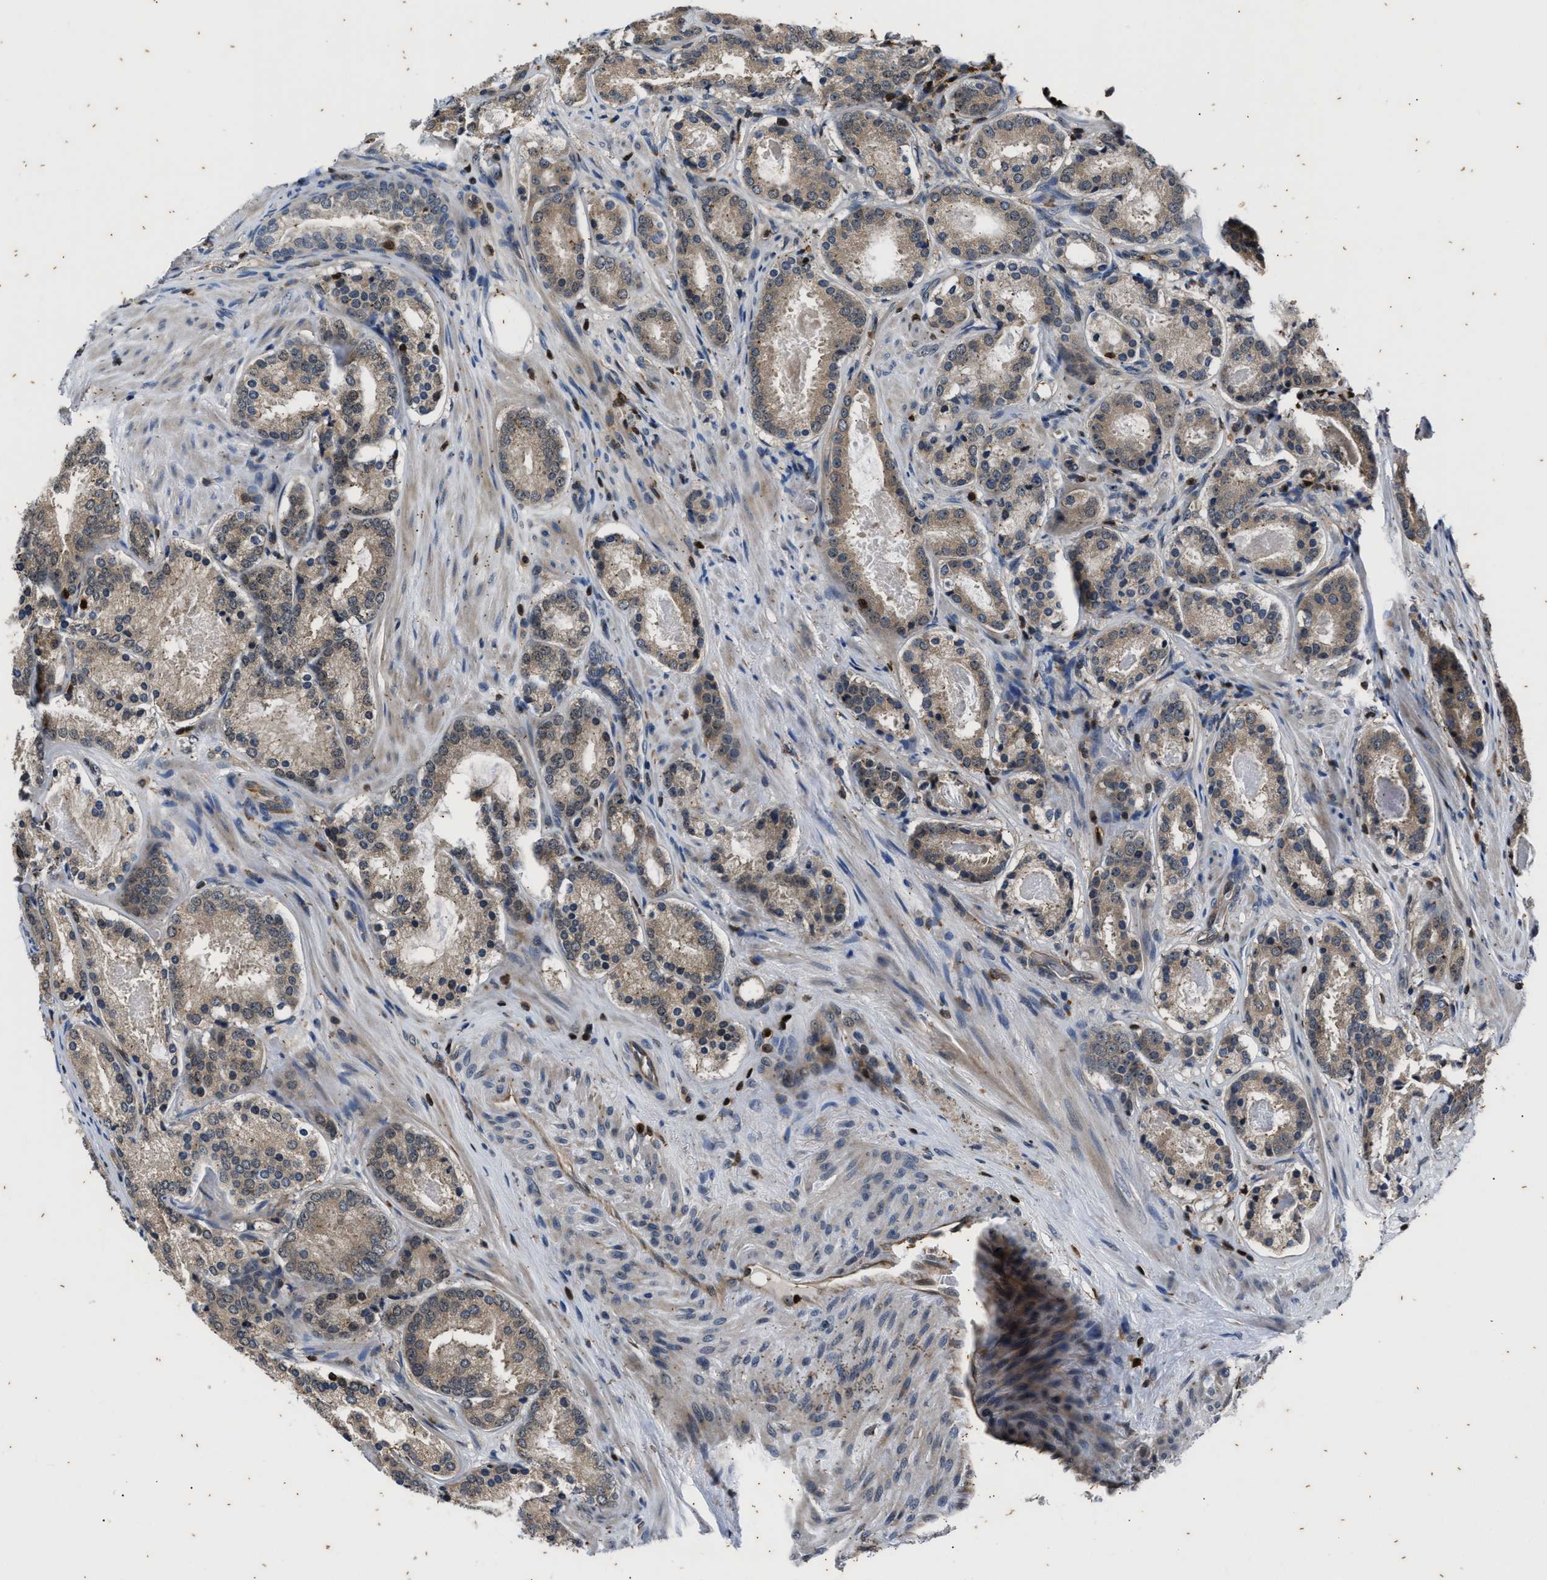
{"staining": {"intensity": "weak", "quantity": ">75%", "location": "cytoplasmic/membranous"}, "tissue": "prostate cancer", "cell_type": "Tumor cells", "image_type": "cancer", "snomed": [{"axis": "morphology", "description": "Adenocarcinoma, Low grade"}, {"axis": "topography", "description": "Prostate"}], "caption": "Immunohistochemical staining of prostate cancer displays weak cytoplasmic/membranous protein expression in approximately >75% of tumor cells.", "gene": "PTPN7", "patient": {"sex": "male", "age": 69}}